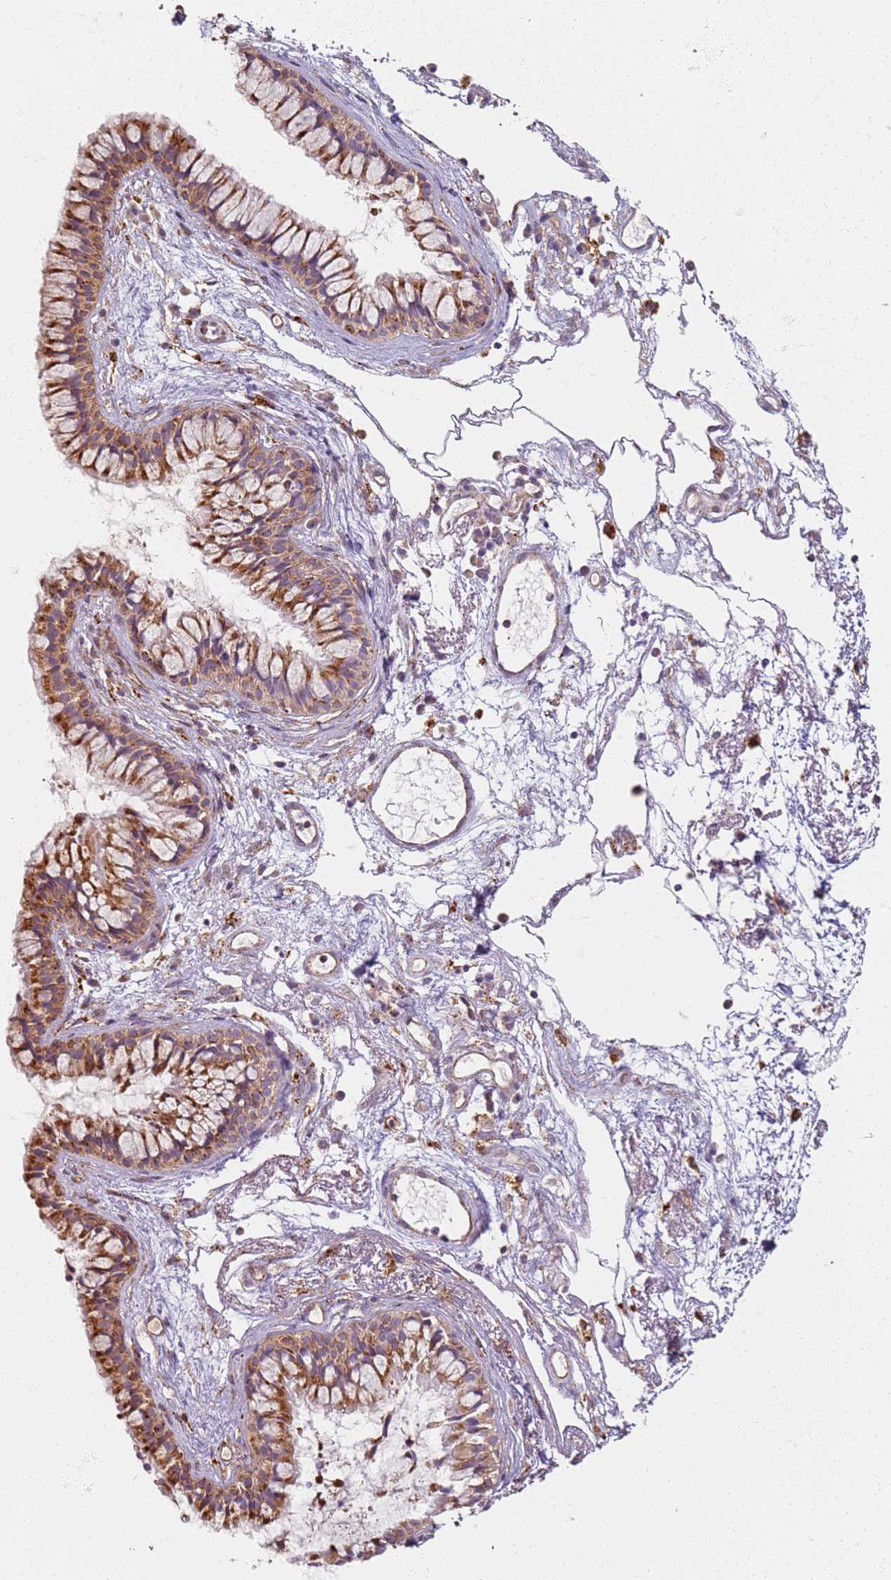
{"staining": {"intensity": "moderate", "quantity": ">75%", "location": "cytoplasmic/membranous"}, "tissue": "nasopharynx", "cell_type": "Respiratory epithelial cells", "image_type": "normal", "snomed": [{"axis": "morphology", "description": "Normal tissue, NOS"}, {"axis": "topography", "description": "Nasopharynx"}], "caption": "The histopathology image displays staining of unremarkable nasopharynx, revealing moderate cytoplasmic/membranous protein expression (brown color) within respiratory epithelial cells.", "gene": "PROKR2", "patient": {"sex": "male", "age": 82}}